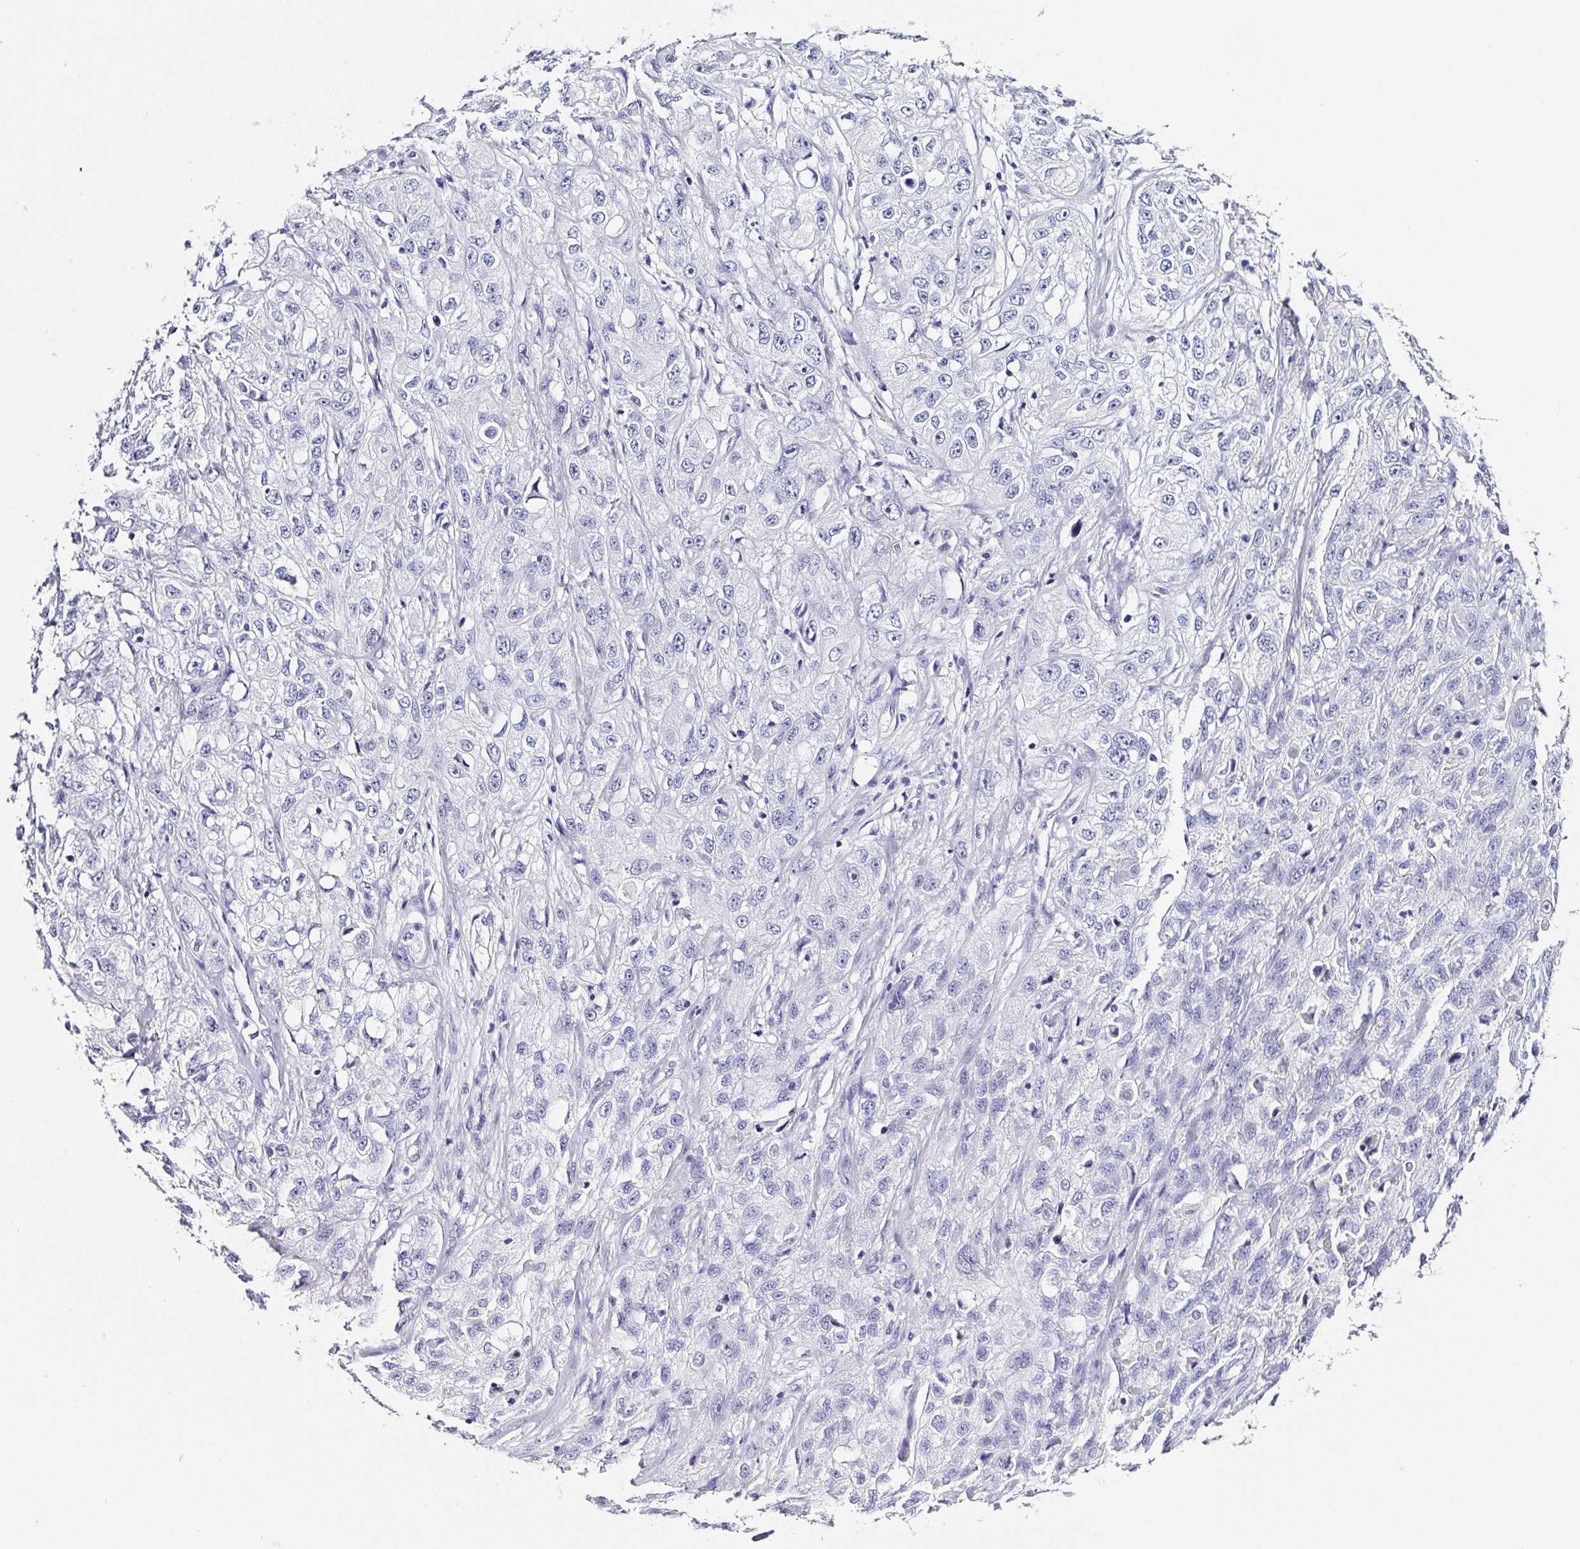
{"staining": {"intensity": "negative", "quantity": "none", "location": "none"}, "tissue": "skin cancer", "cell_type": "Tumor cells", "image_type": "cancer", "snomed": [{"axis": "morphology", "description": "Squamous cell carcinoma, NOS"}, {"axis": "topography", "description": "Skin"}, {"axis": "topography", "description": "Vulva"}], "caption": "Tumor cells show no significant positivity in skin cancer.", "gene": "TNNT2", "patient": {"sex": "female", "age": 86}}